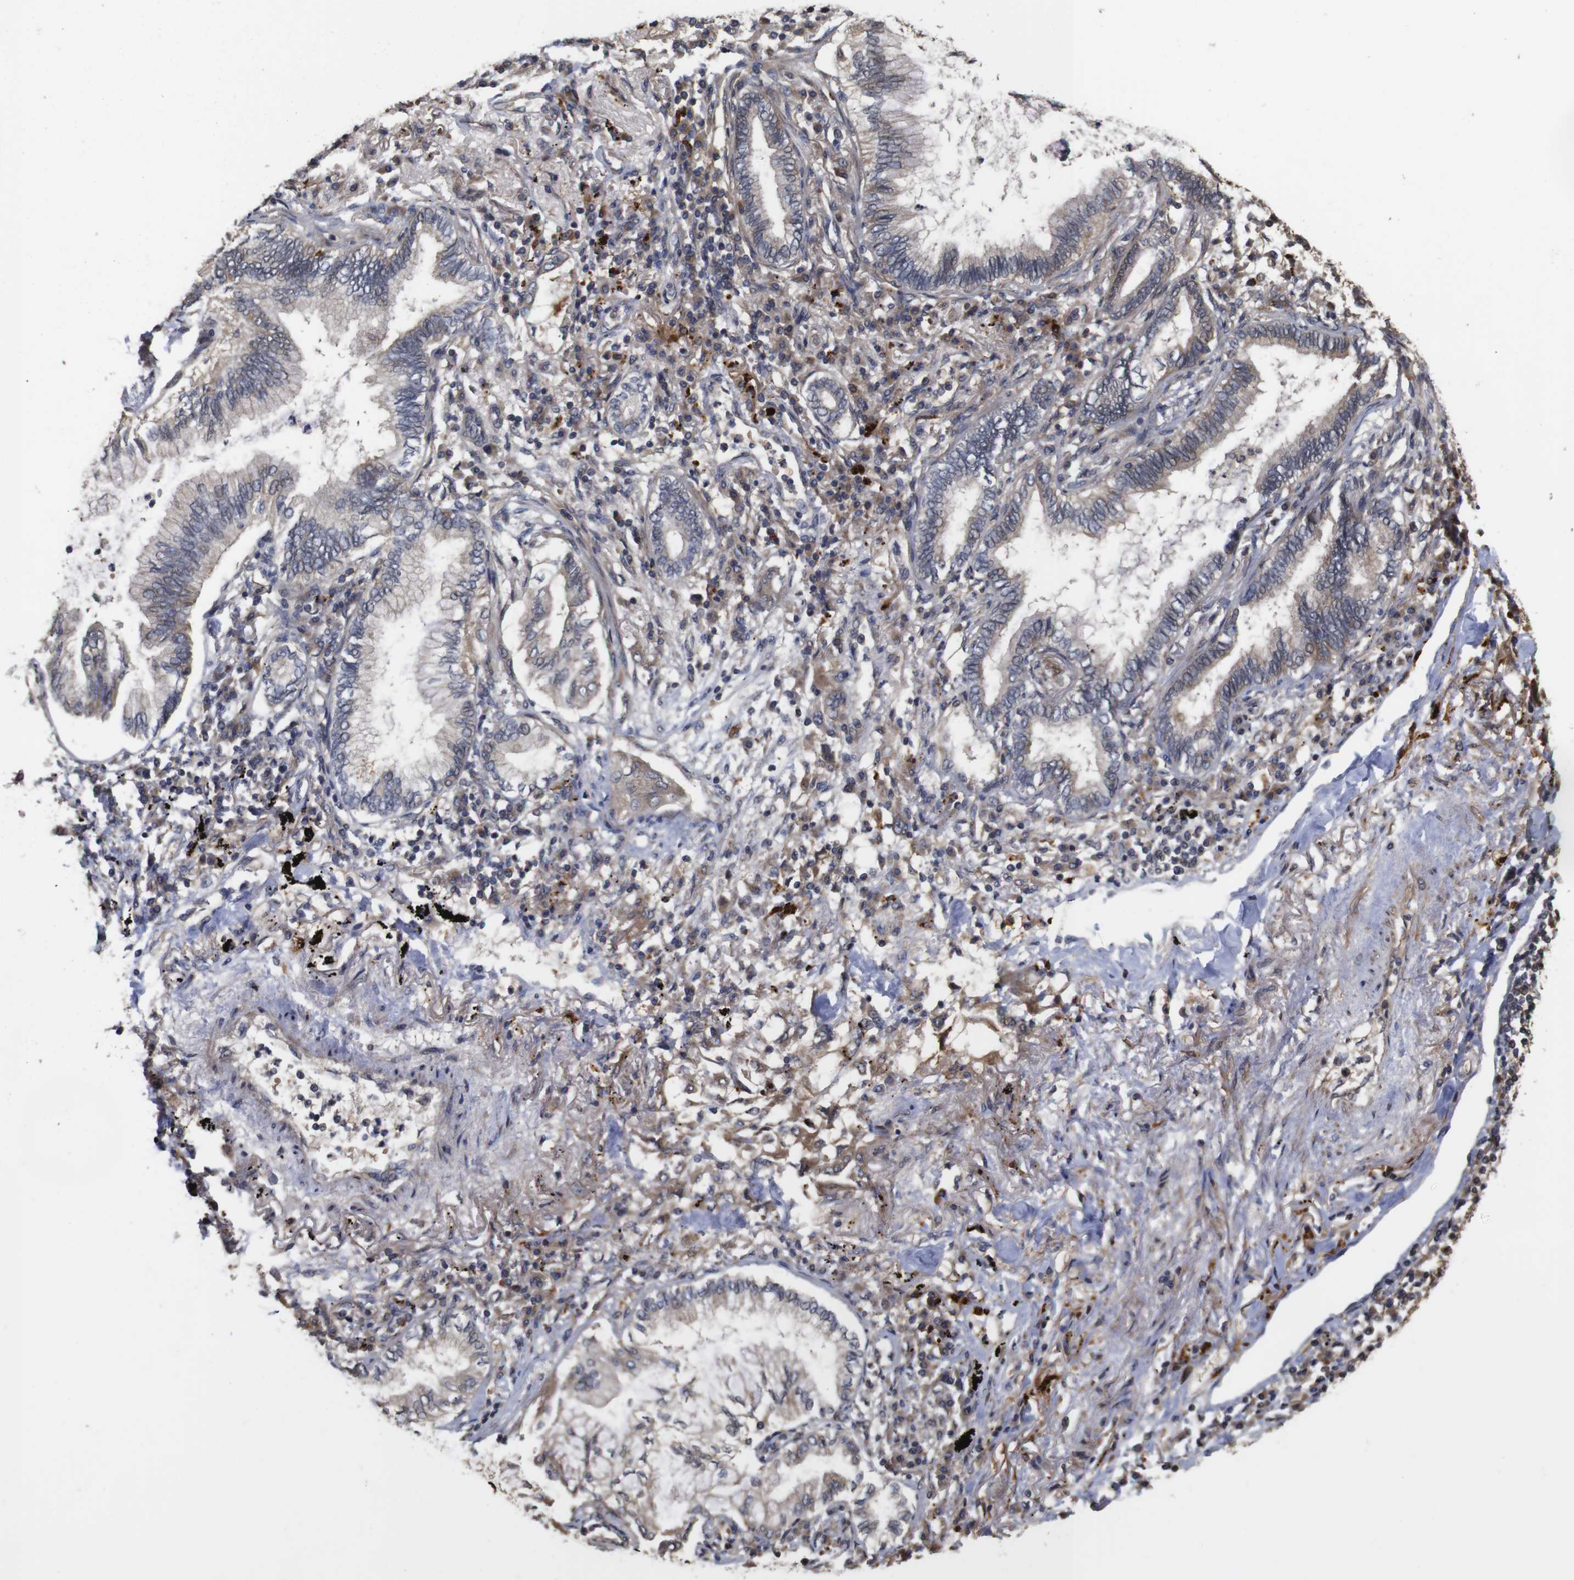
{"staining": {"intensity": "moderate", "quantity": "25%-75%", "location": "cytoplasmic/membranous"}, "tissue": "lung cancer", "cell_type": "Tumor cells", "image_type": "cancer", "snomed": [{"axis": "morphology", "description": "Normal tissue, NOS"}, {"axis": "morphology", "description": "Adenocarcinoma, NOS"}, {"axis": "topography", "description": "Bronchus"}, {"axis": "topography", "description": "Lung"}], "caption": "Immunohistochemical staining of adenocarcinoma (lung) exhibits medium levels of moderate cytoplasmic/membranous protein staining in about 25%-75% of tumor cells.", "gene": "PTPN14", "patient": {"sex": "female", "age": 70}}